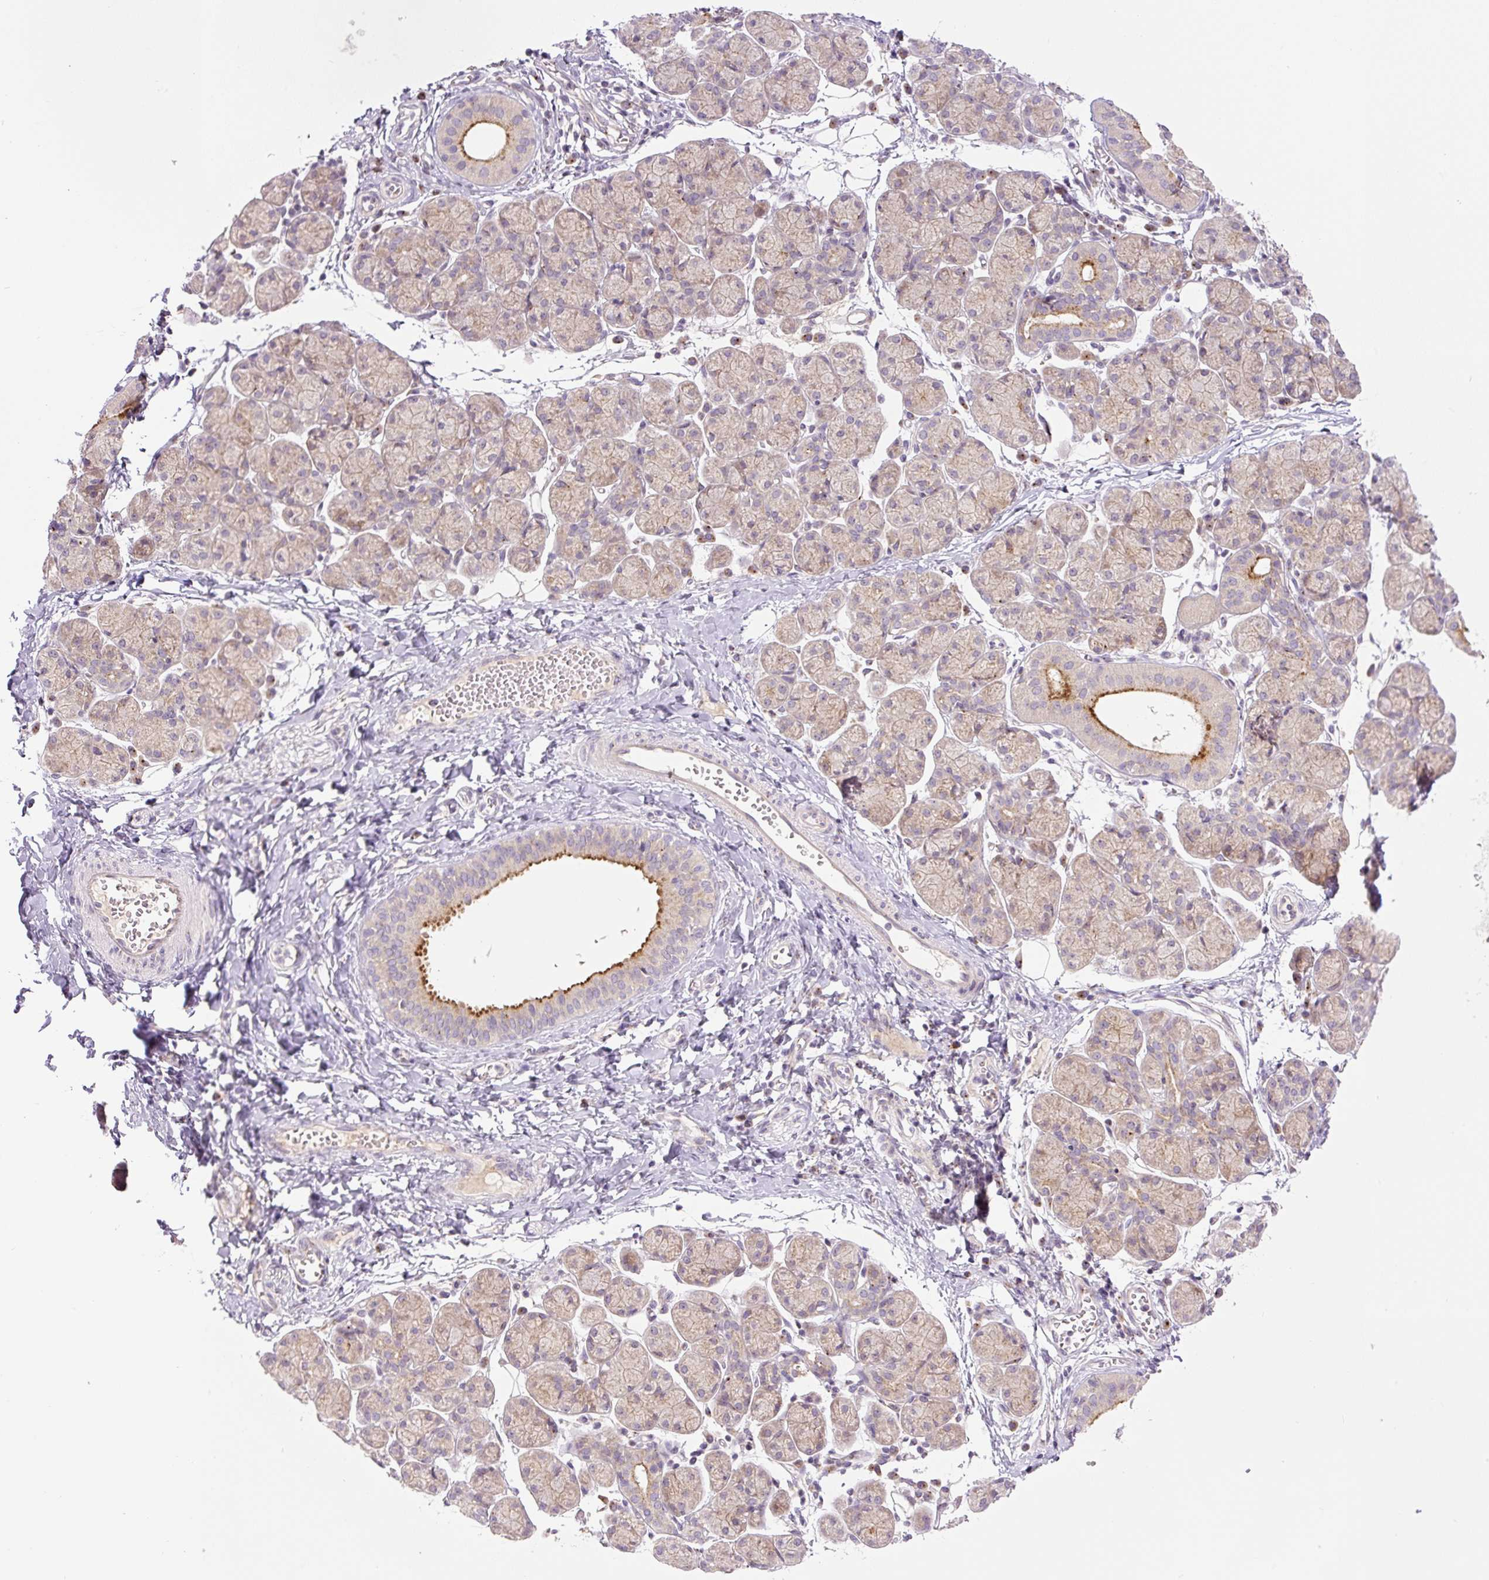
{"staining": {"intensity": "moderate", "quantity": "25%-75%", "location": "cytoplasmic/membranous"}, "tissue": "salivary gland", "cell_type": "Glandular cells", "image_type": "normal", "snomed": [{"axis": "morphology", "description": "Normal tissue, NOS"}, {"axis": "morphology", "description": "Inflammation, NOS"}, {"axis": "topography", "description": "Lymph node"}, {"axis": "topography", "description": "Salivary gland"}], "caption": "Immunohistochemistry (IHC) image of unremarkable salivary gland: salivary gland stained using immunohistochemistry displays medium levels of moderate protein expression localized specifically in the cytoplasmic/membranous of glandular cells, appearing as a cytoplasmic/membranous brown color.", "gene": "PCM1", "patient": {"sex": "male", "age": 3}}